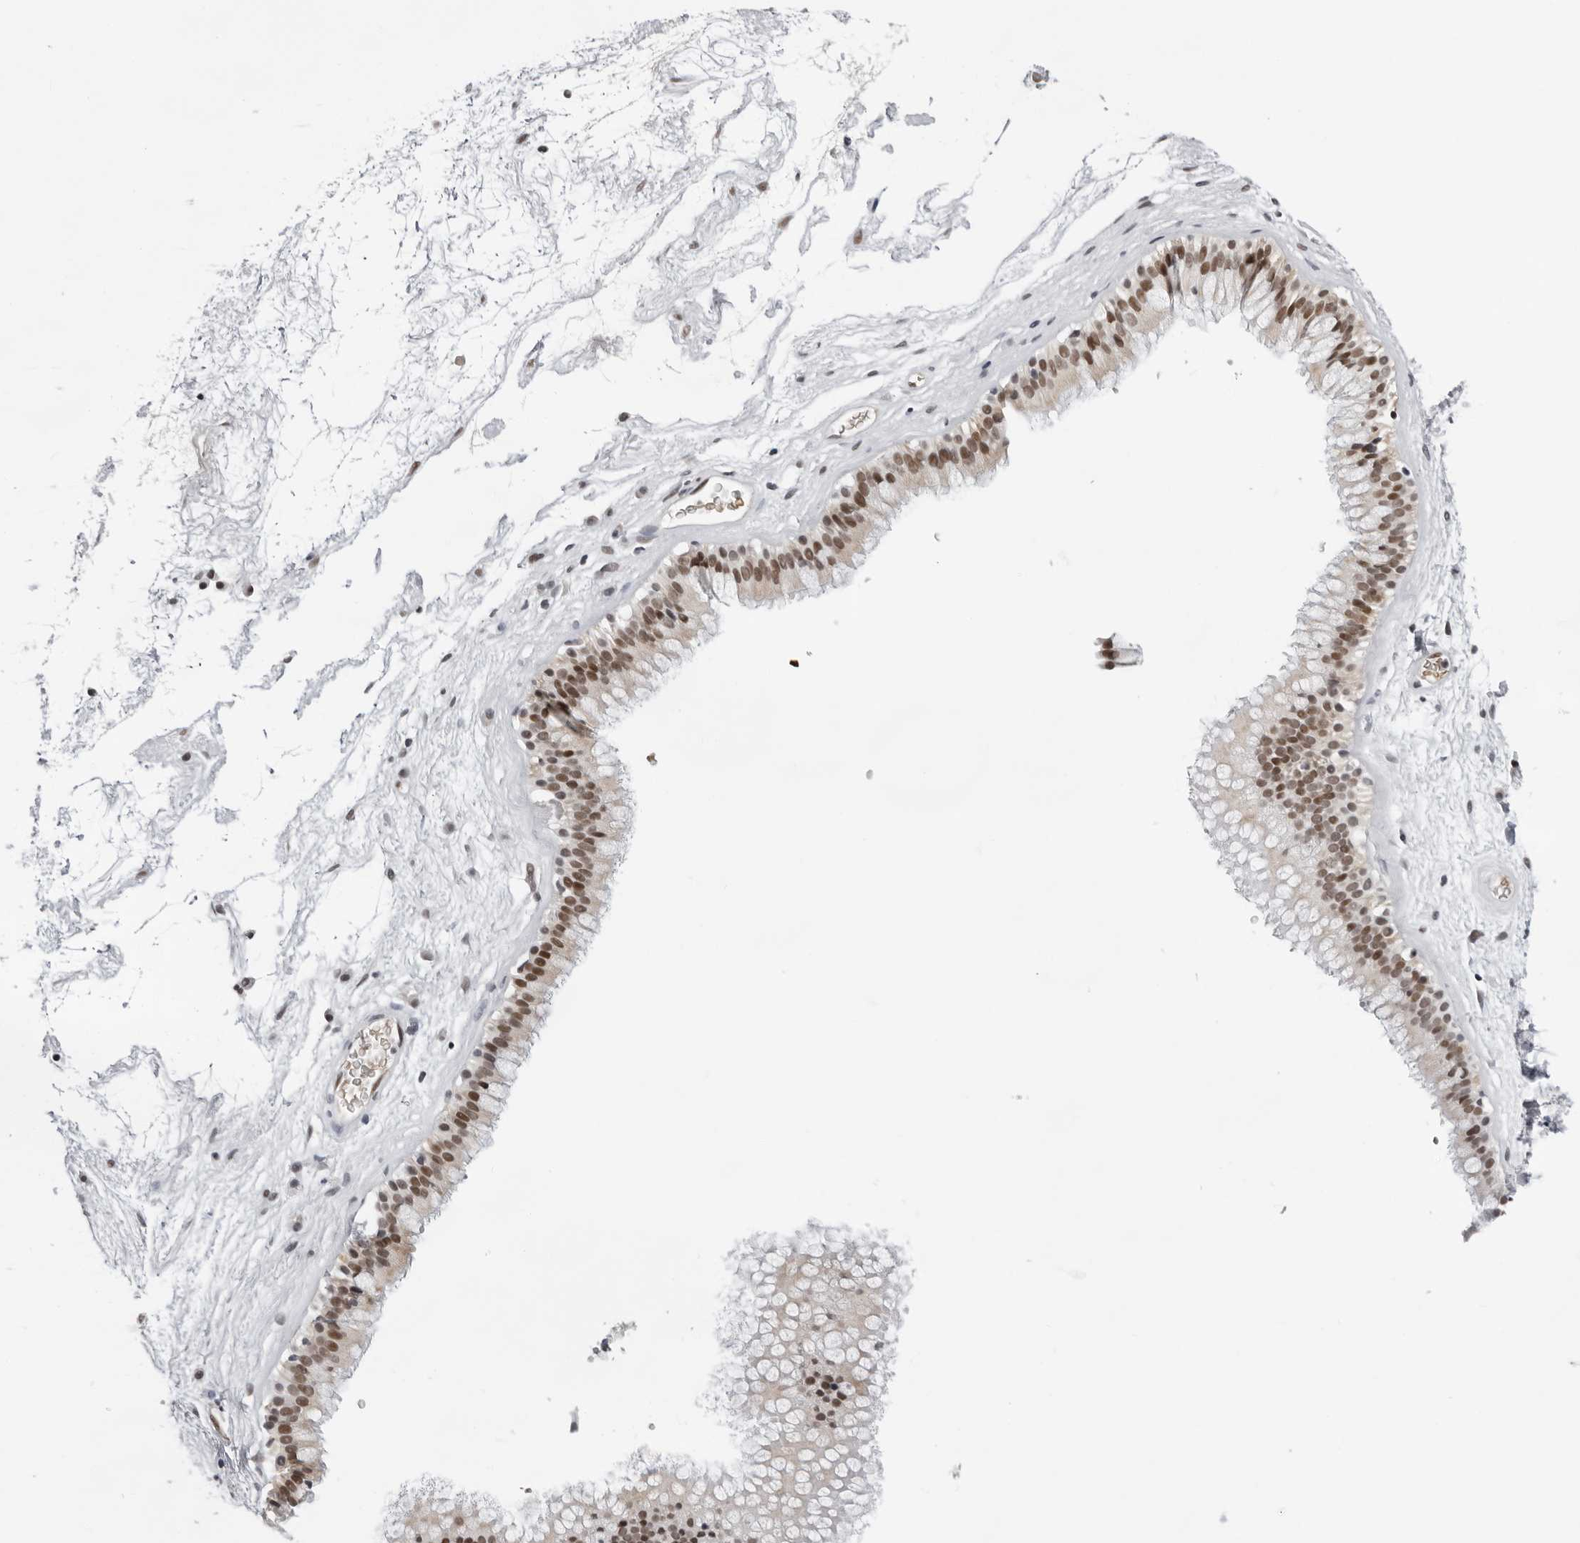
{"staining": {"intensity": "moderate", "quantity": ">75%", "location": "nuclear"}, "tissue": "nasopharynx", "cell_type": "Respiratory epithelial cells", "image_type": "normal", "snomed": [{"axis": "morphology", "description": "Normal tissue, NOS"}, {"axis": "morphology", "description": "Inflammation, NOS"}, {"axis": "topography", "description": "Nasopharynx"}], "caption": "Immunohistochemistry staining of normal nasopharynx, which demonstrates medium levels of moderate nuclear positivity in approximately >75% of respiratory epithelial cells indicating moderate nuclear protein positivity. The staining was performed using DAB (brown) for protein detection and nuclei were counterstained in hematoxylin (blue).", "gene": "USP1", "patient": {"sex": "male", "age": 48}}